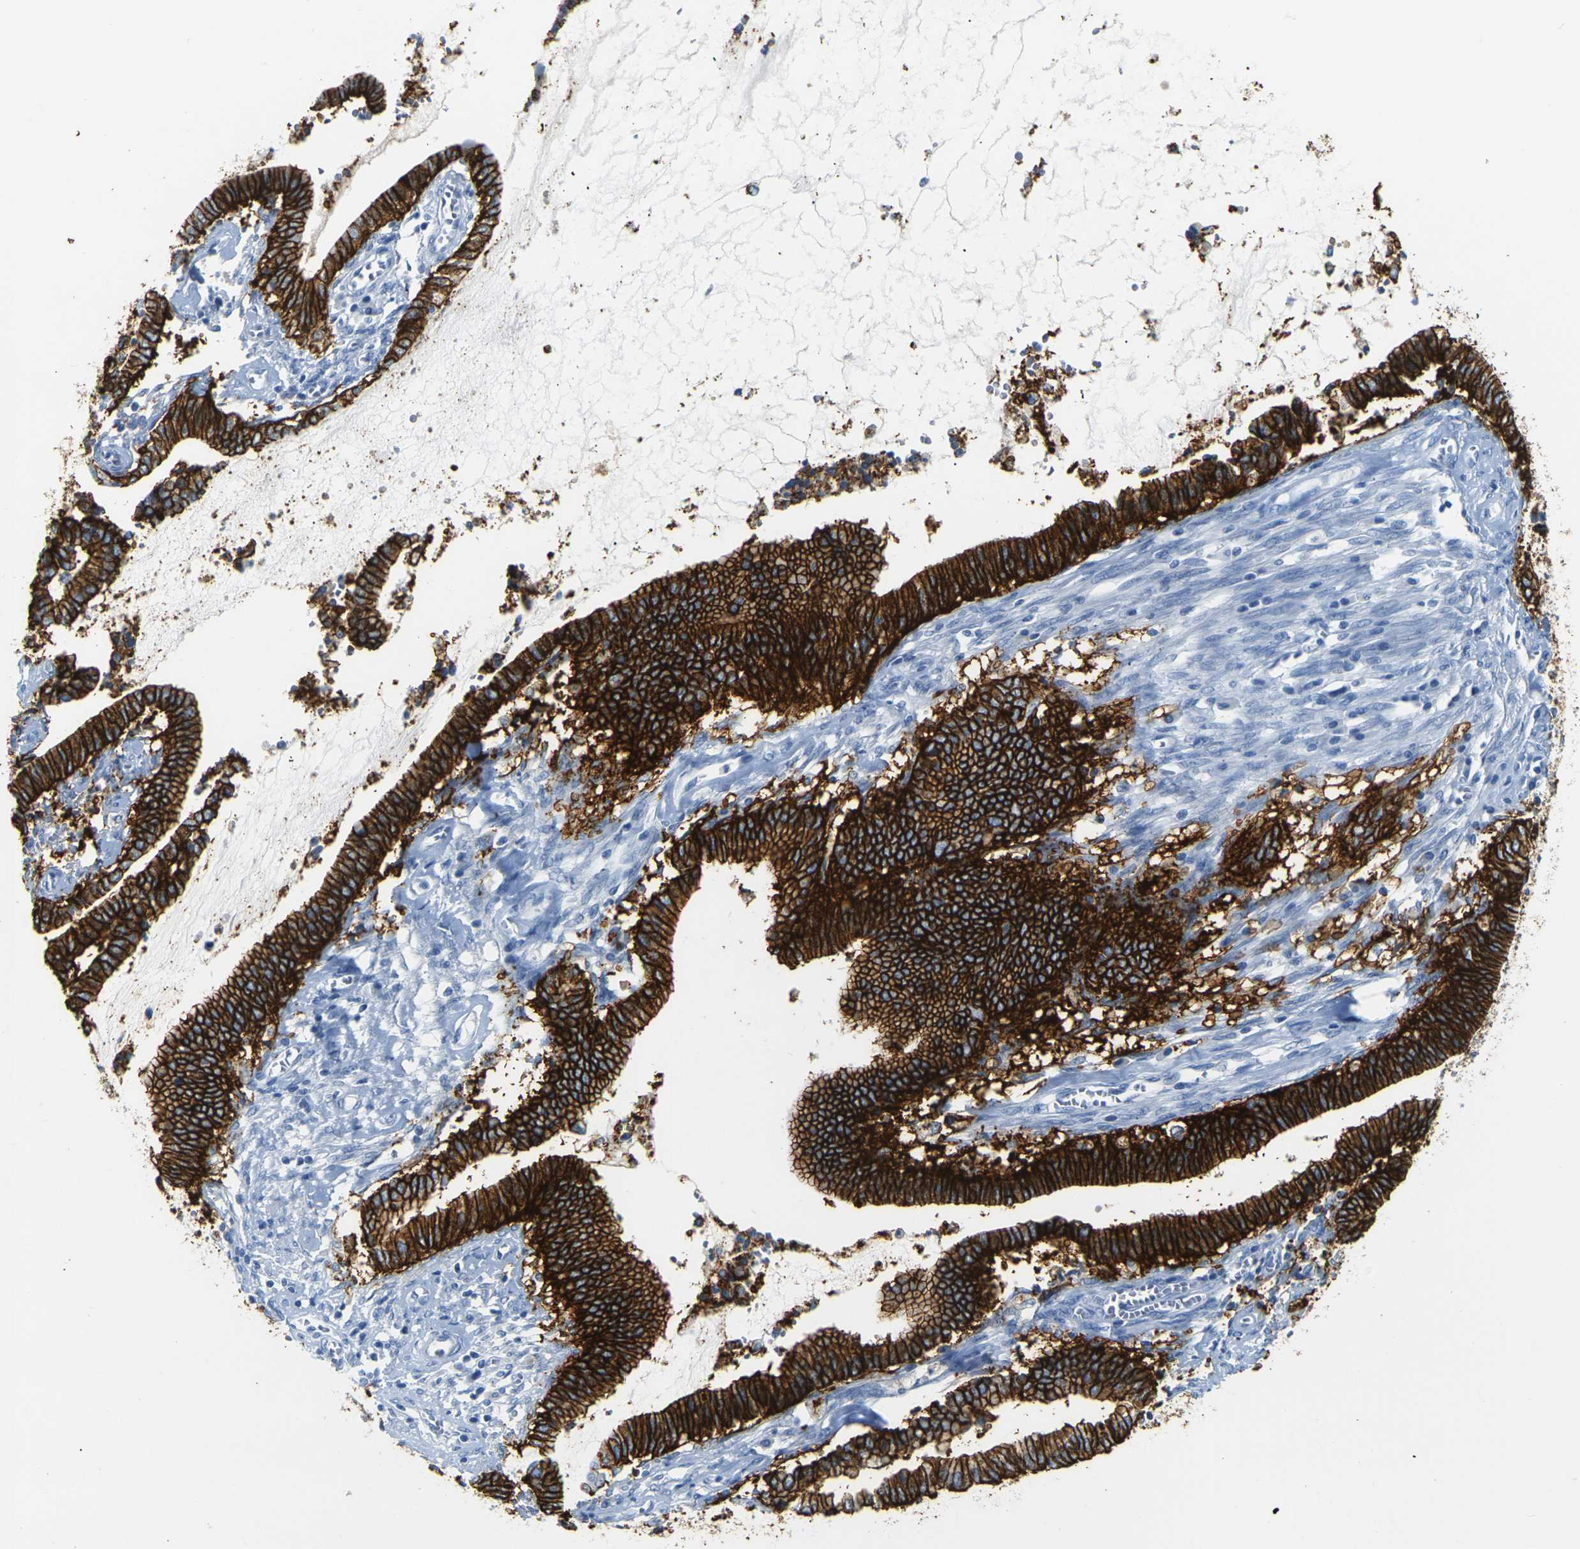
{"staining": {"intensity": "strong", "quantity": ">75%", "location": "cytoplasmic/membranous"}, "tissue": "cervical cancer", "cell_type": "Tumor cells", "image_type": "cancer", "snomed": [{"axis": "morphology", "description": "Adenocarcinoma, NOS"}, {"axis": "topography", "description": "Cervix"}], "caption": "IHC (DAB) staining of human cervical cancer (adenocarcinoma) shows strong cytoplasmic/membranous protein expression in approximately >75% of tumor cells.", "gene": "CLDN7", "patient": {"sex": "female", "age": 44}}